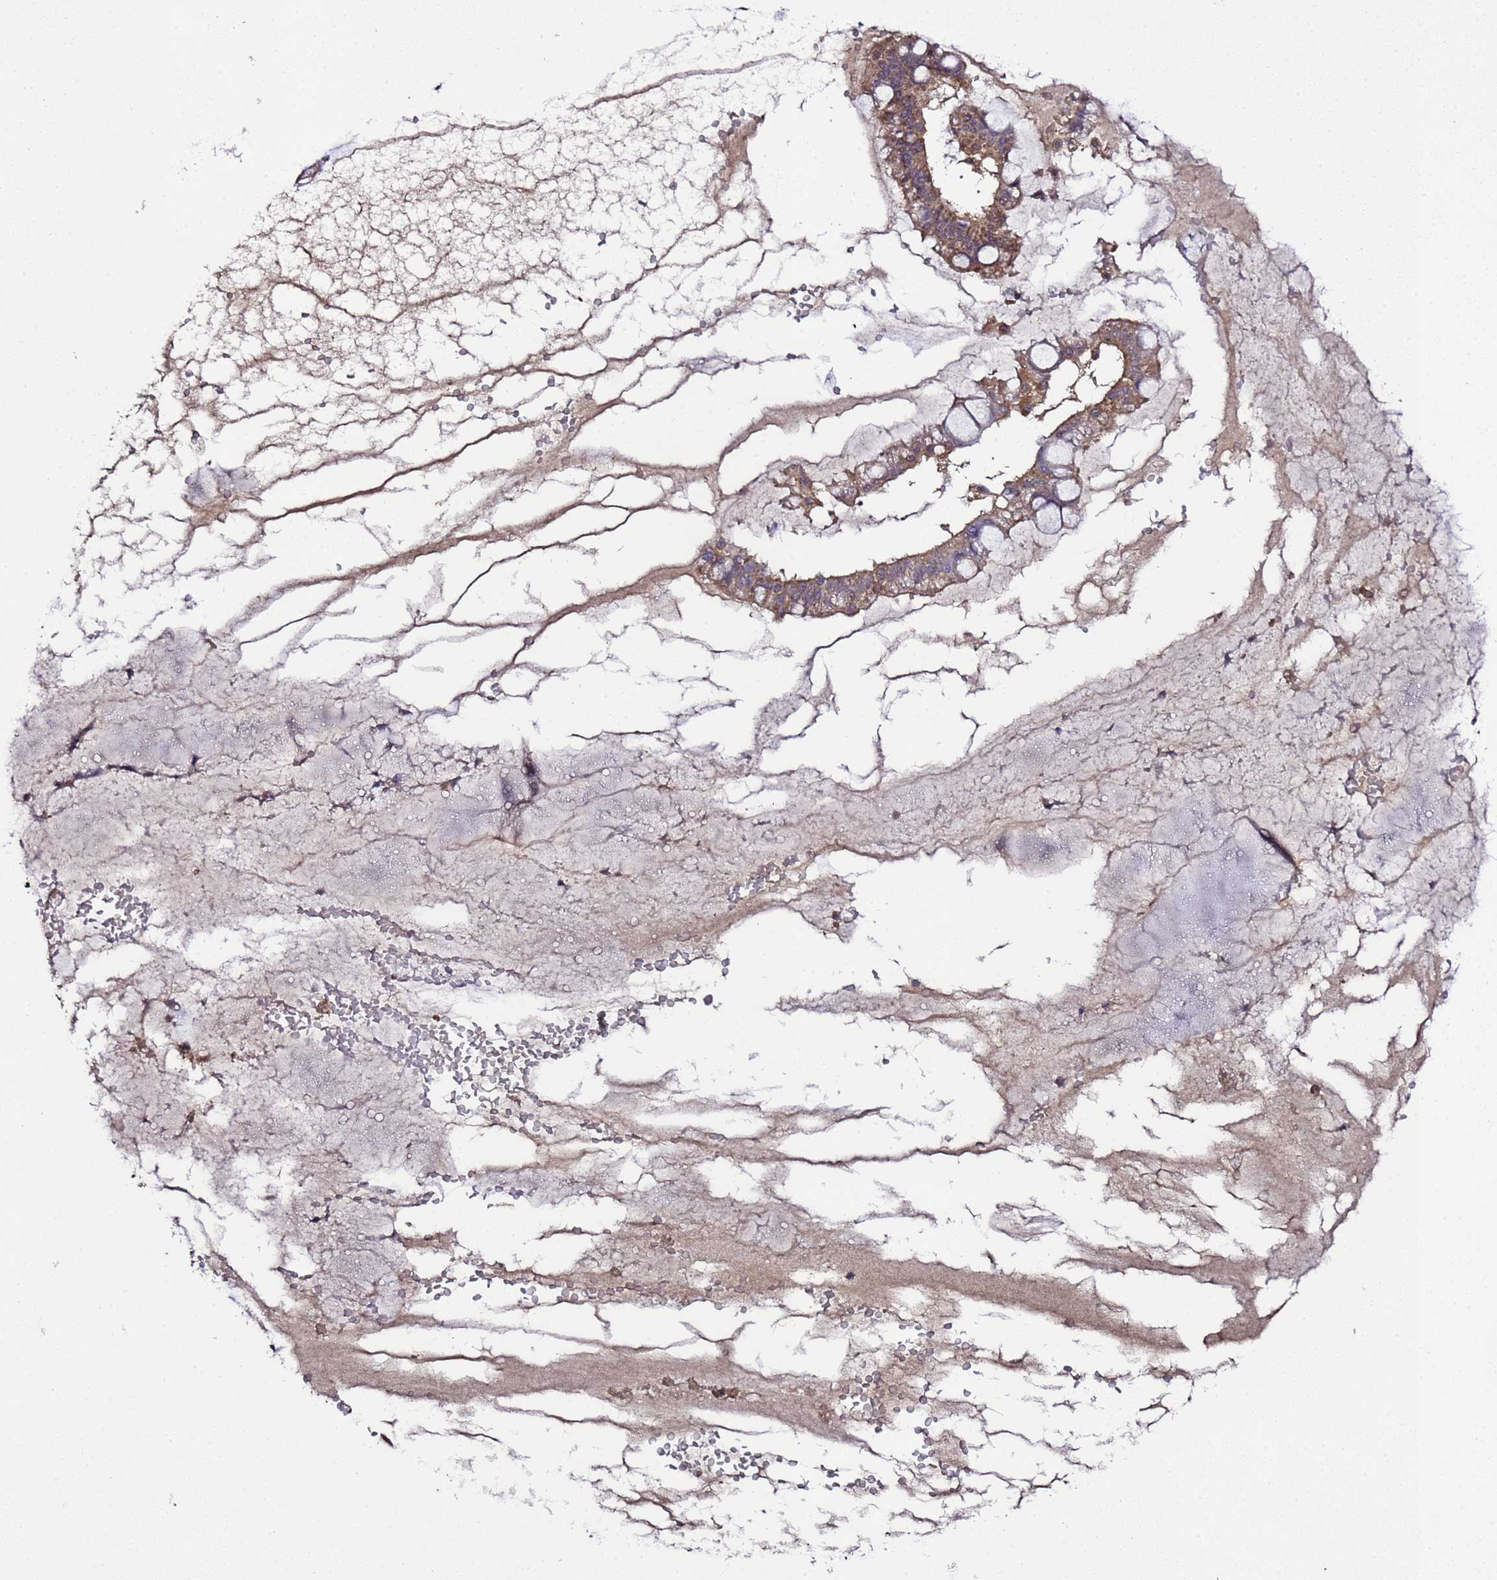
{"staining": {"intensity": "moderate", "quantity": ">75%", "location": "cytoplasmic/membranous"}, "tissue": "ovarian cancer", "cell_type": "Tumor cells", "image_type": "cancer", "snomed": [{"axis": "morphology", "description": "Cystadenocarcinoma, mucinous, NOS"}, {"axis": "topography", "description": "Ovary"}], "caption": "Protein staining reveals moderate cytoplasmic/membranous expression in approximately >75% of tumor cells in ovarian cancer (mucinous cystadenocarcinoma). The protein is stained brown, and the nuclei are stained in blue (DAB (3,3'-diaminobenzidine) IHC with brightfield microscopy, high magnification).", "gene": "HSPBAP1", "patient": {"sex": "female", "age": 73}}